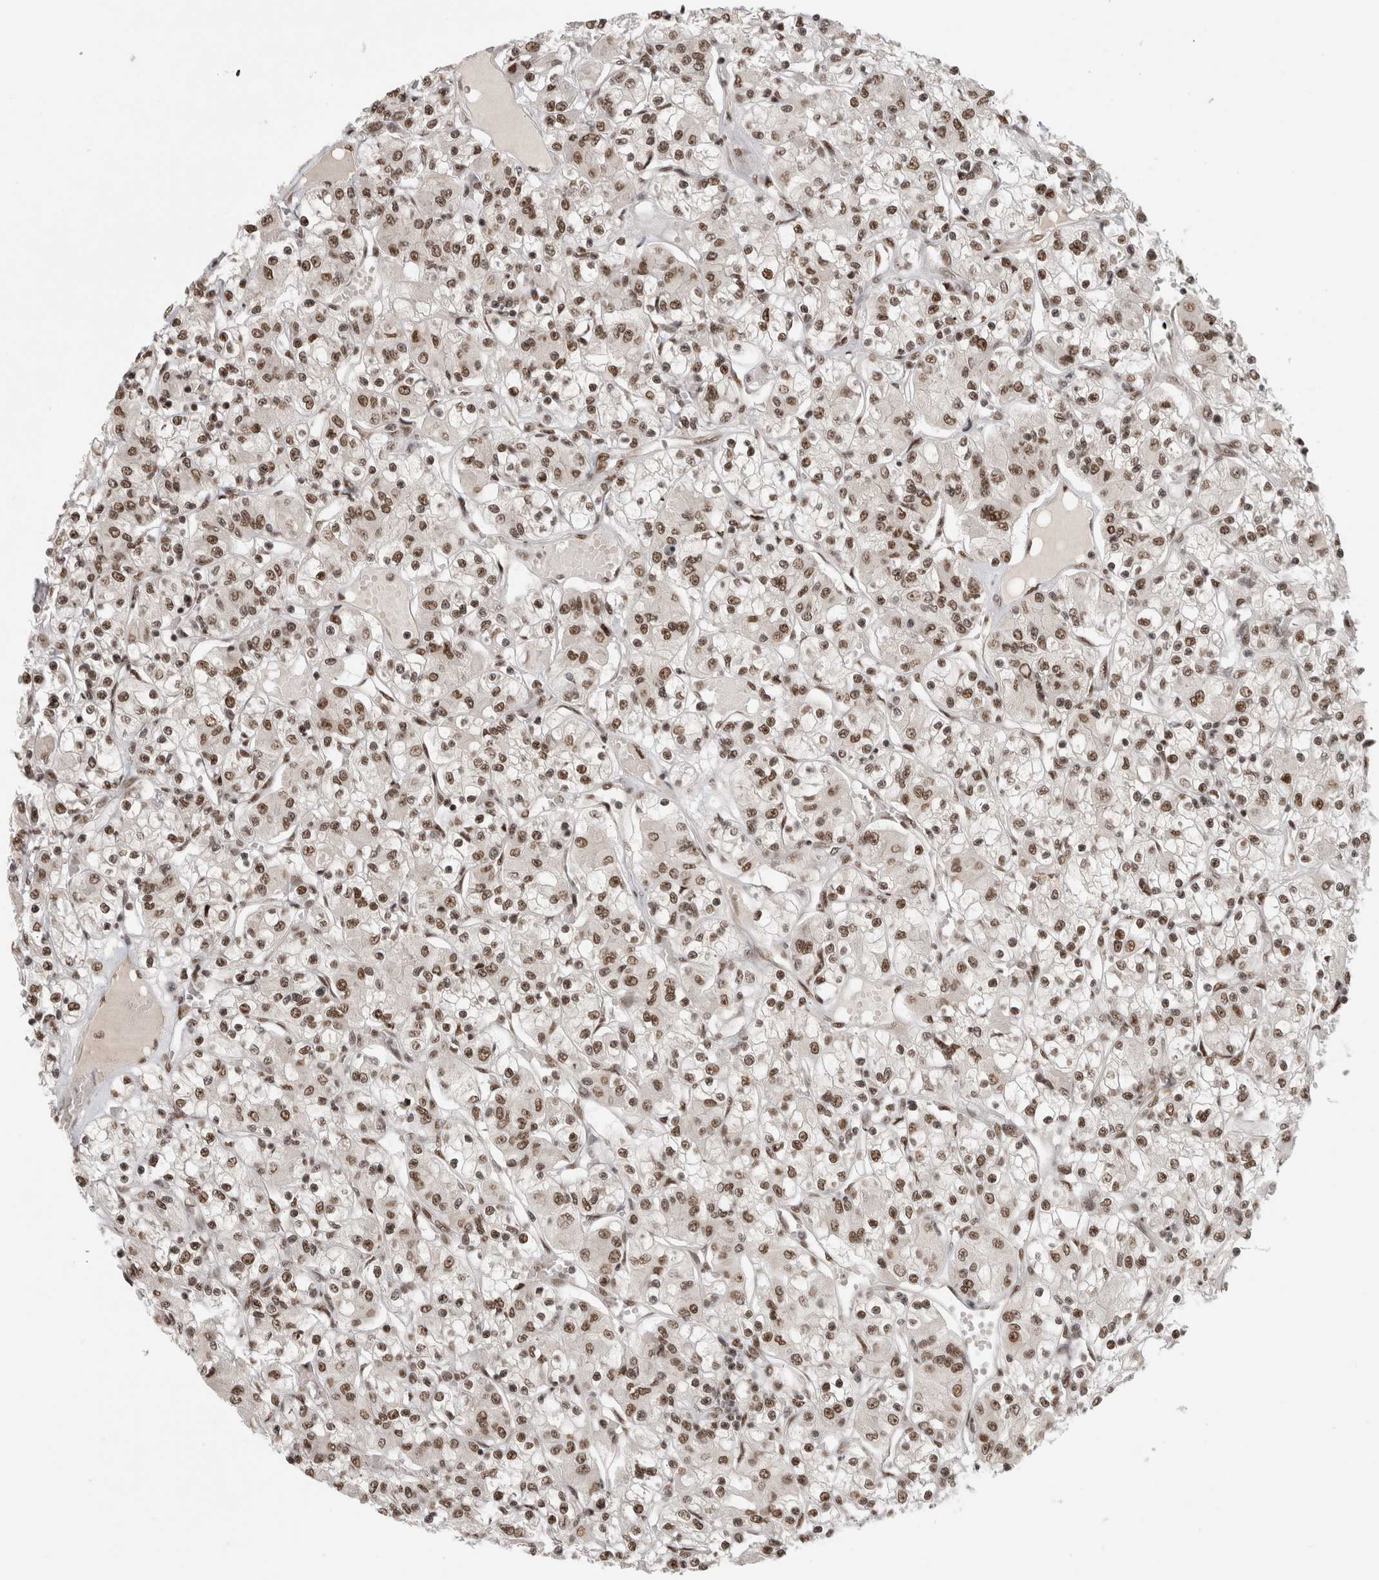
{"staining": {"intensity": "moderate", "quantity": ">75%", "location": "nuclear"}, "tissue": "renal cancer", "cell_type": "Tumor cells", "image_type": "cancer", "snomed": [{"axis": "morphology", "description": "Adenocarcinoma, NOS"}, {"axis": "topography", "description": "Kidney"}], "caption": "Immunohistochemistry (IHC) (DAB (3,3'-diaminobenzidine)) staining of human renal adenocarcinoma reveals moderate nuclear protein staining in about >75% of tumor cells.", "gene": "EBNA1BP2", "patient": {"sex": "female", "age": 59}}